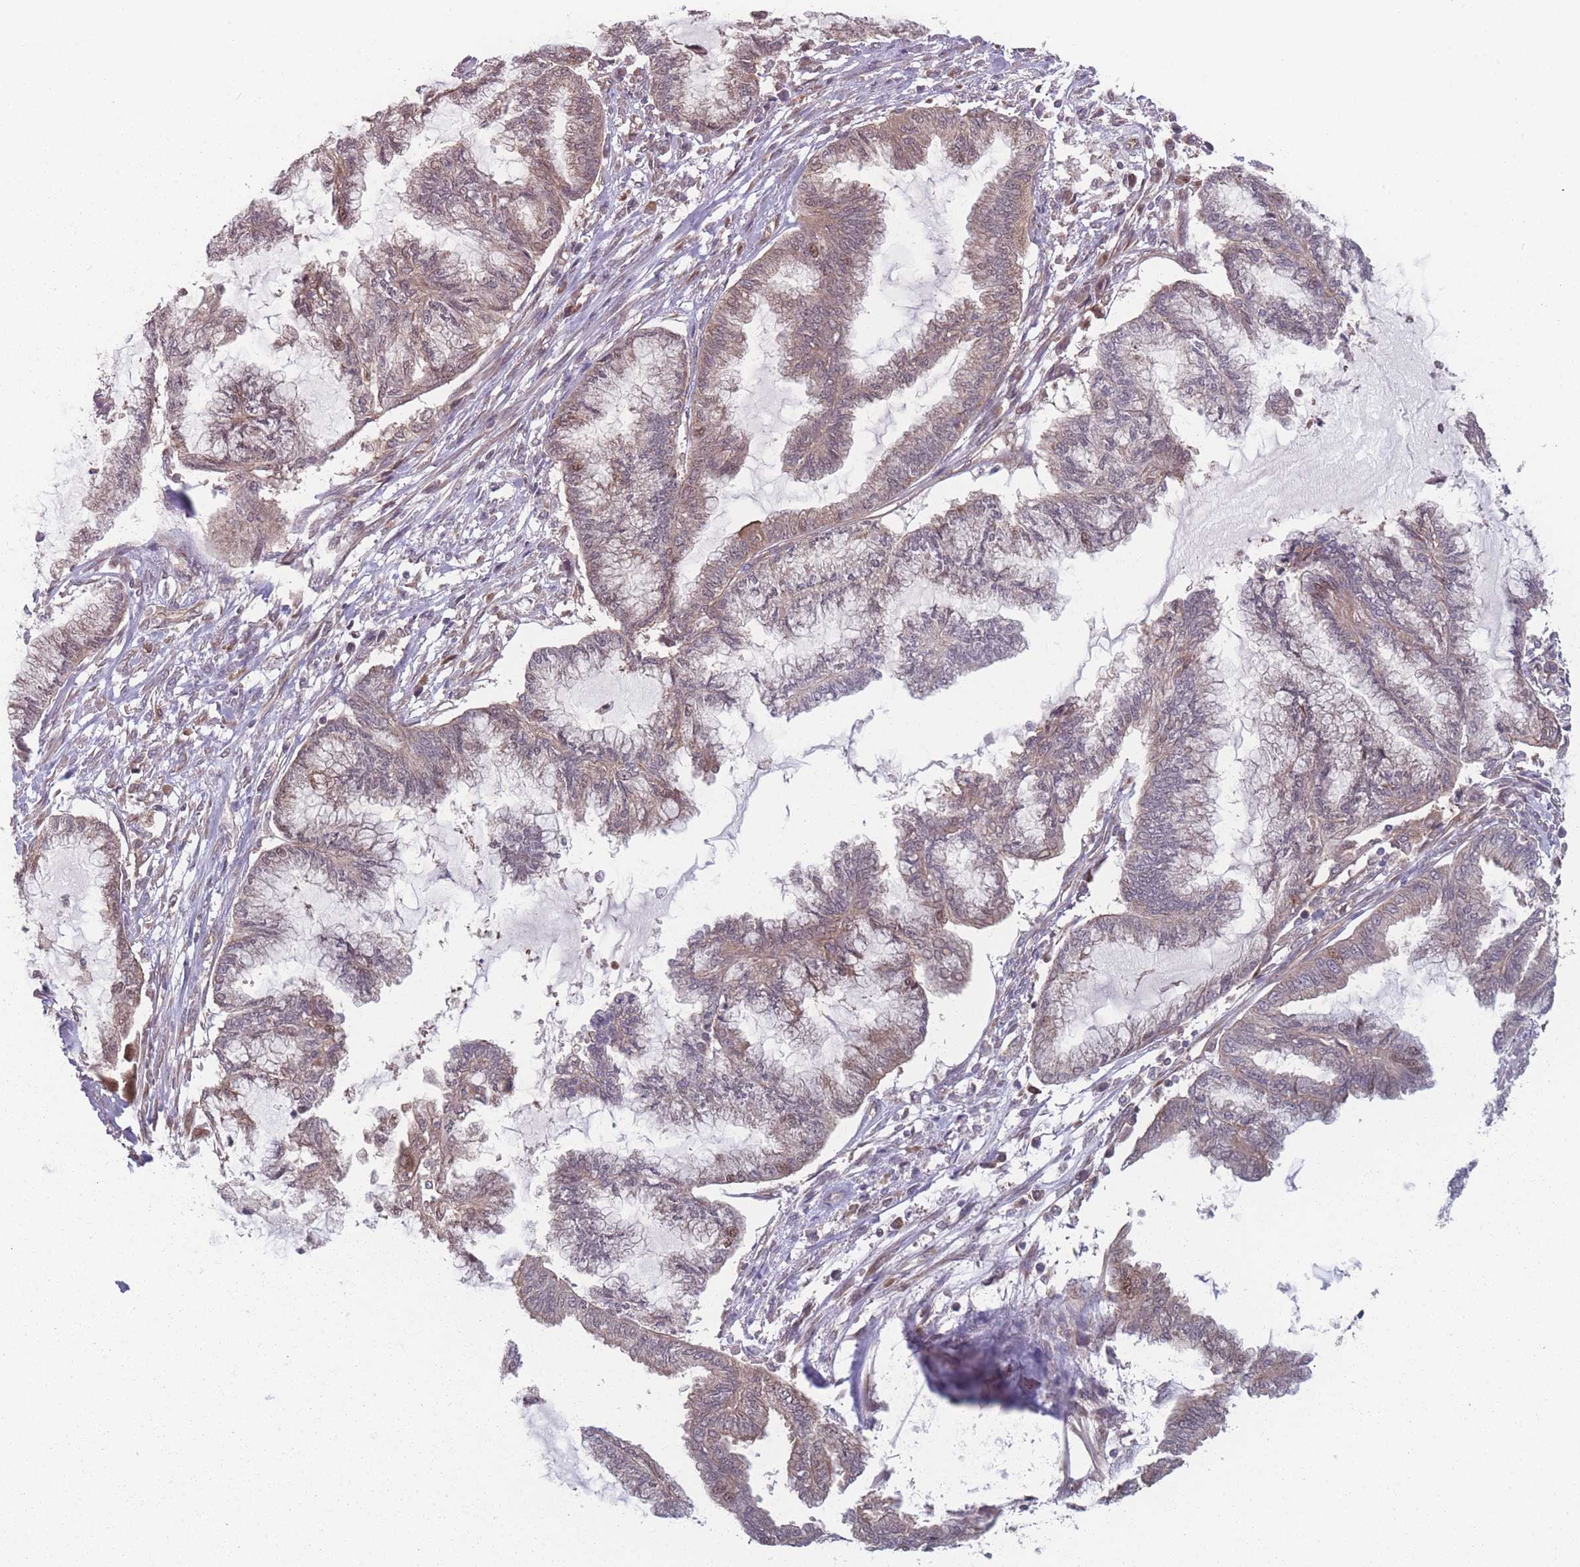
{"staining": {"intensity": "weak", "quantity": ">75%", "location": "cytoplasmic/membranous"}, "tissue": "endometrial cancer", "cell_type": "Tumor cells", "image_type": "cancer", "snomed": [{"axis": "morphology", "description": "Adenocarcinoma, NOS"}, {"axis": "topography", "description": "Endometrium"}], "caption": "Immunohistochemical staining of endometrial adenocarcinoma reveals low levels of weak cytoplasmic/membranous positivity in approximately >75% of tumor cells.", "gene": "RPS18", "patient": {"sex": "female", "age": 86}}